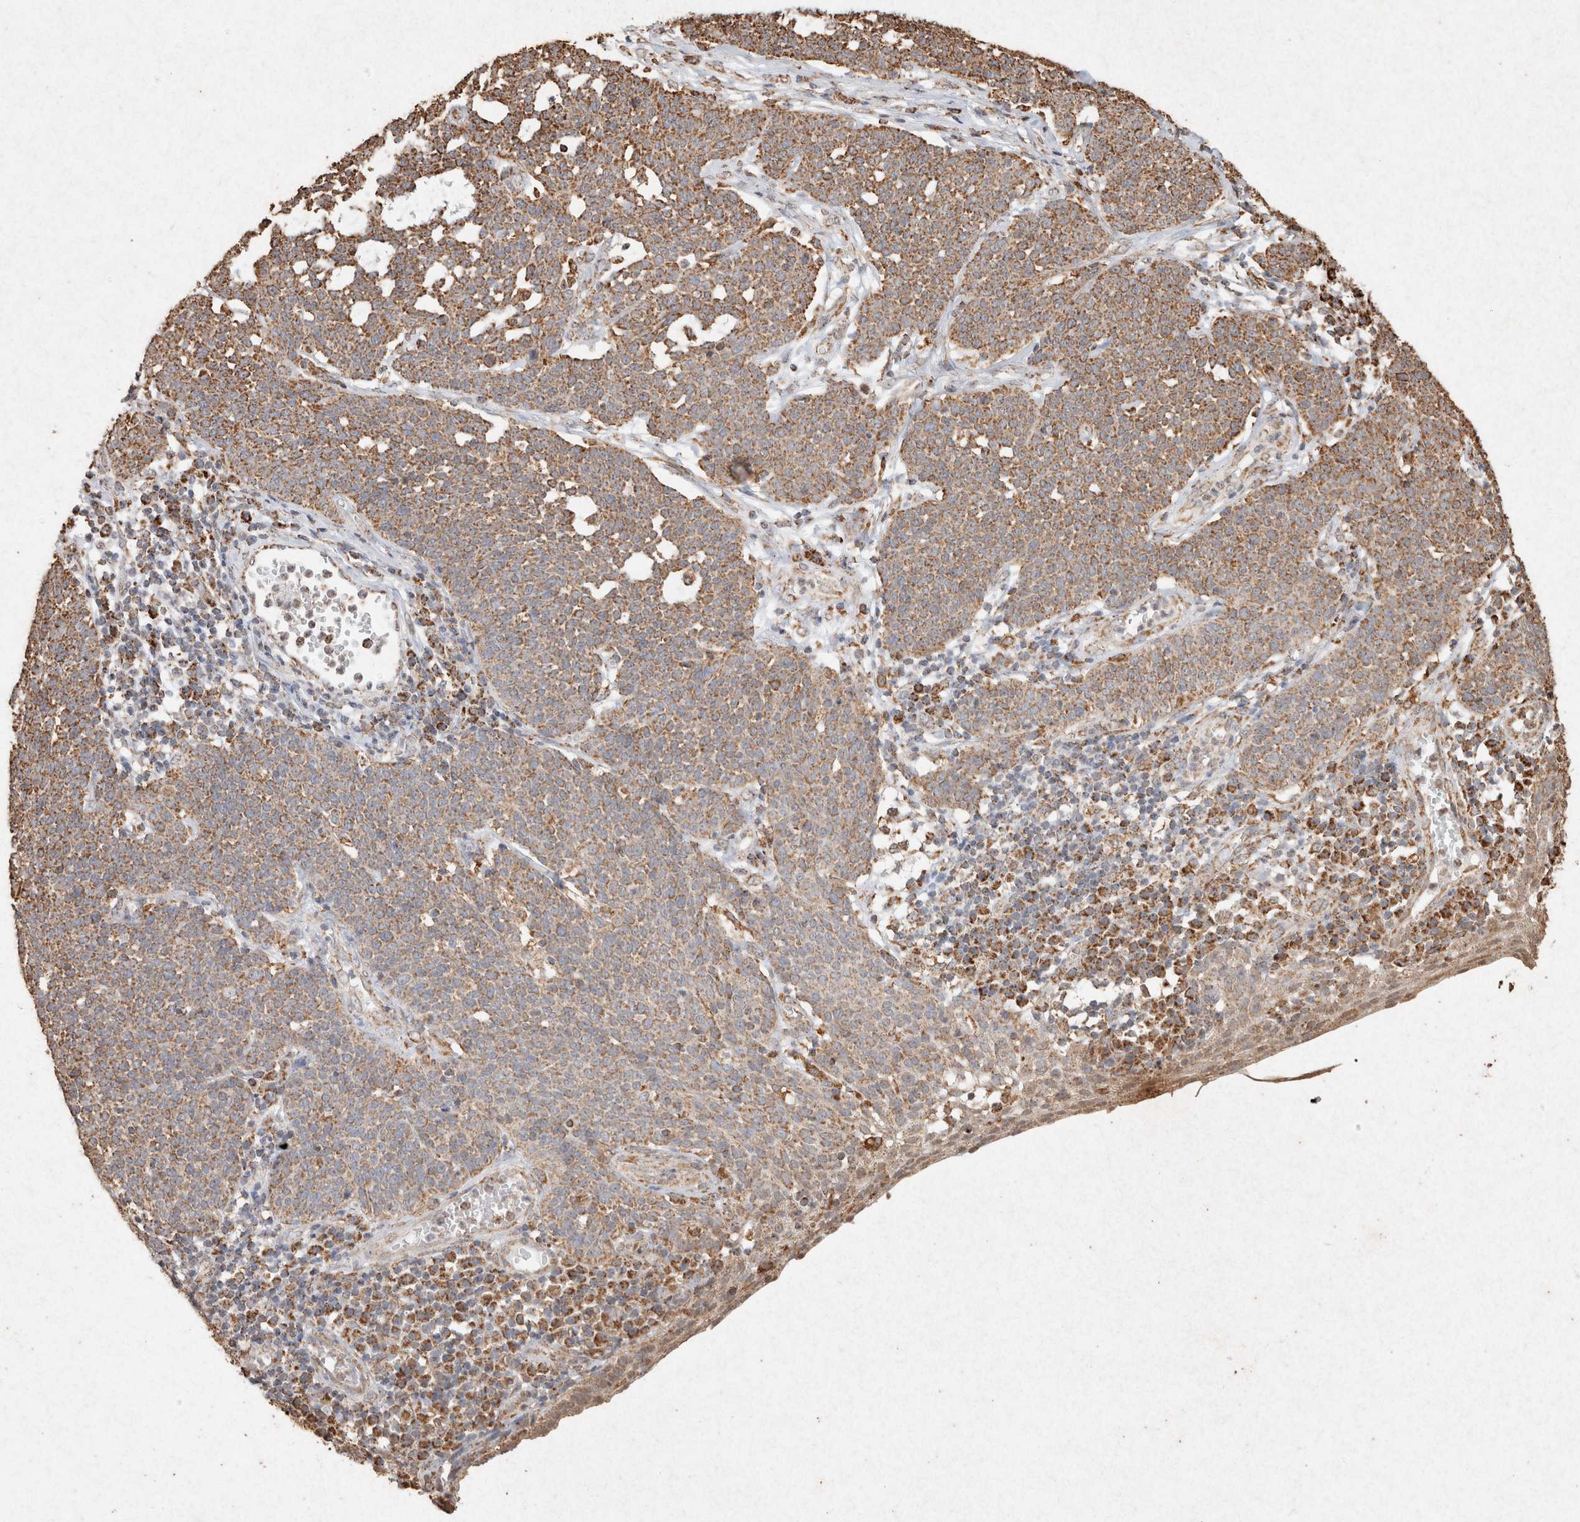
{"staining": {"intensity": "moderate", "quantity": ">75%", "location": "cytoplasmic/membranous"}, "tissue": "cervical cancer", "cell_type": "Tumor cells", "image_type": "cancer", "snomed": [{"axis": "morphology", "description": "Squamous cell carcinoma, NOS"}, {"axis": "topography", "description": "Cervix"}], "caption": "Cervical squamous cell carcinoma stained with immunohistochemistry (IHC) displays moderate cytoplasmic/membranous positivity in approximately >75% of tumor cells.", "gene": "SDC2", "patient": {"sex": "female", "age": 34}}